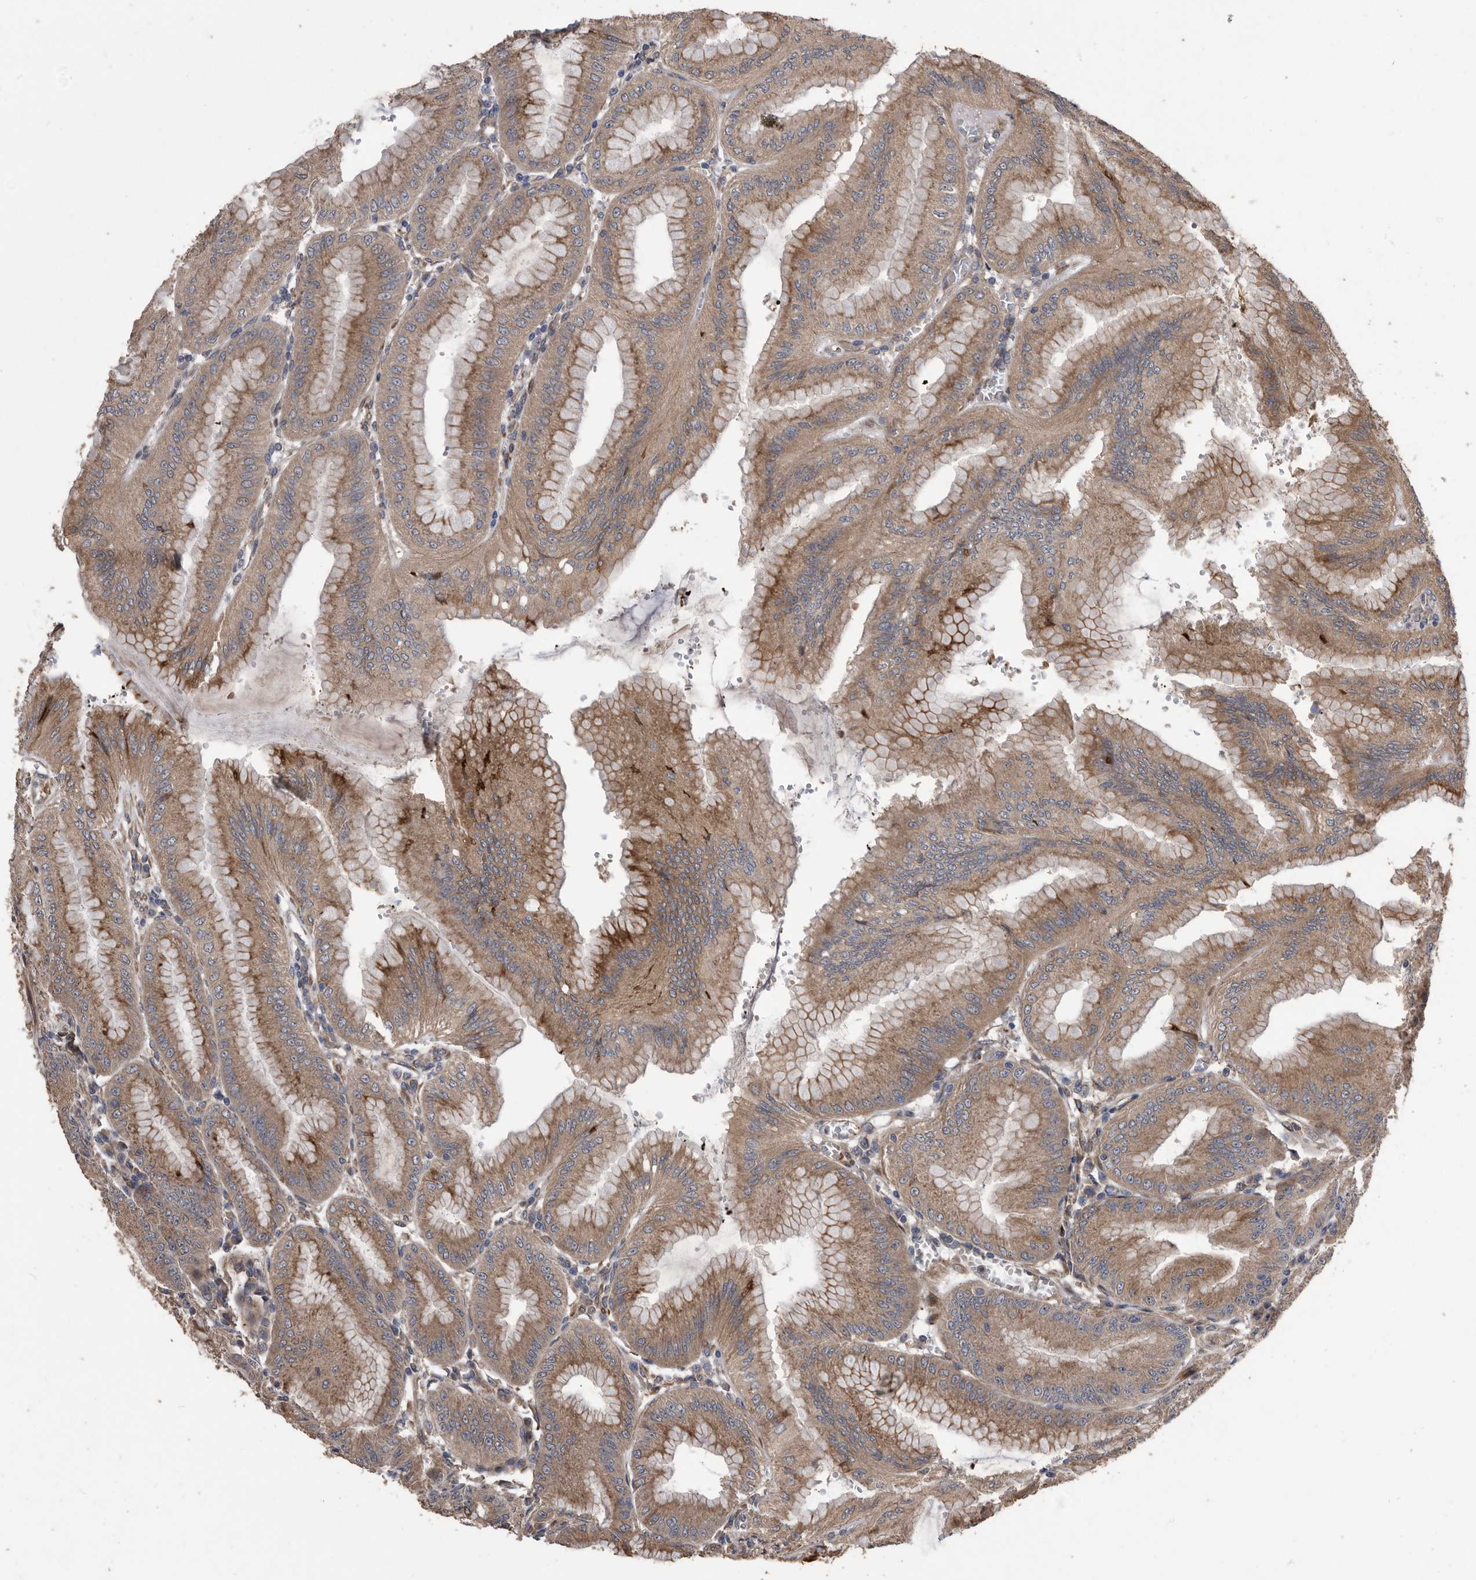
{"staining": {"intensity": "strong", "quantity": ">75%", "location": "cytoplasmic/membranous"}, "tissue": "stomach", "cell_type": "Glandular cells", "image_type": "normal", "snomed": [{"axis": "morphology", "description": "Normal tissue, NOS"}, {"axis": "topography", "description": "Stomach, lower"}], "caption": "An IHC histopathology image of normal tissue is shown. Protein staining in brown shows strong cytoplasmic/membranous positivity in stomach within glandular cells.", "gene": "SERINC2", "patient": {"sex": "male", "age": 71}}